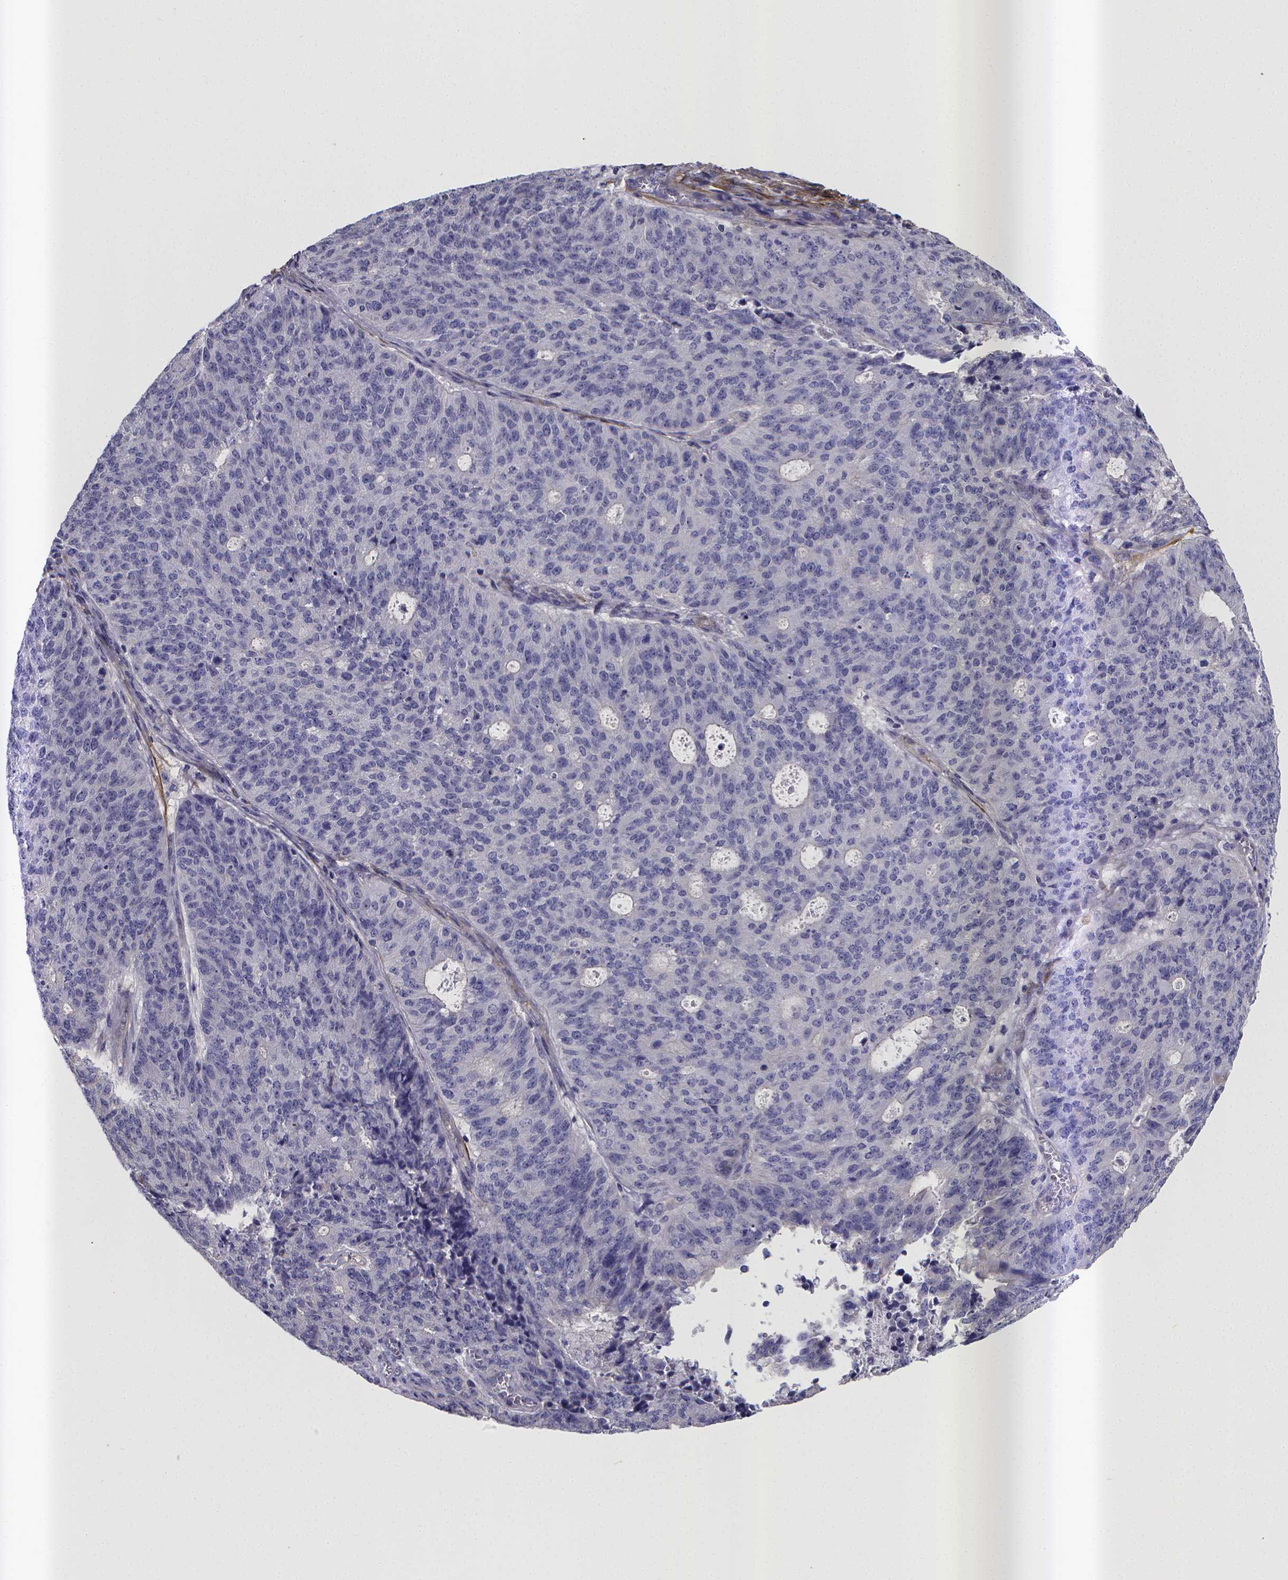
{"staining": {"intensity": "negative", "quantity": "none", "location": "none"}, "tissue": "endometrial cancer", "cell_type": "Tumor cells", "image_type": "cancer", "snomed": [{"axis": "morphology", "description": "Adenocarcinoma, NOS"}, {"axis": "topography", "description": "Endometrium"}], "caption": "High magnification brightfield microscopy of adenocarcinoma (endometrial) stained with DAB (brown) and counterstained with hematoxylin (blue): tumor cells show no significant positivity.", "gene": "RERG", "patient": {"sex": "female", "age": 82}}